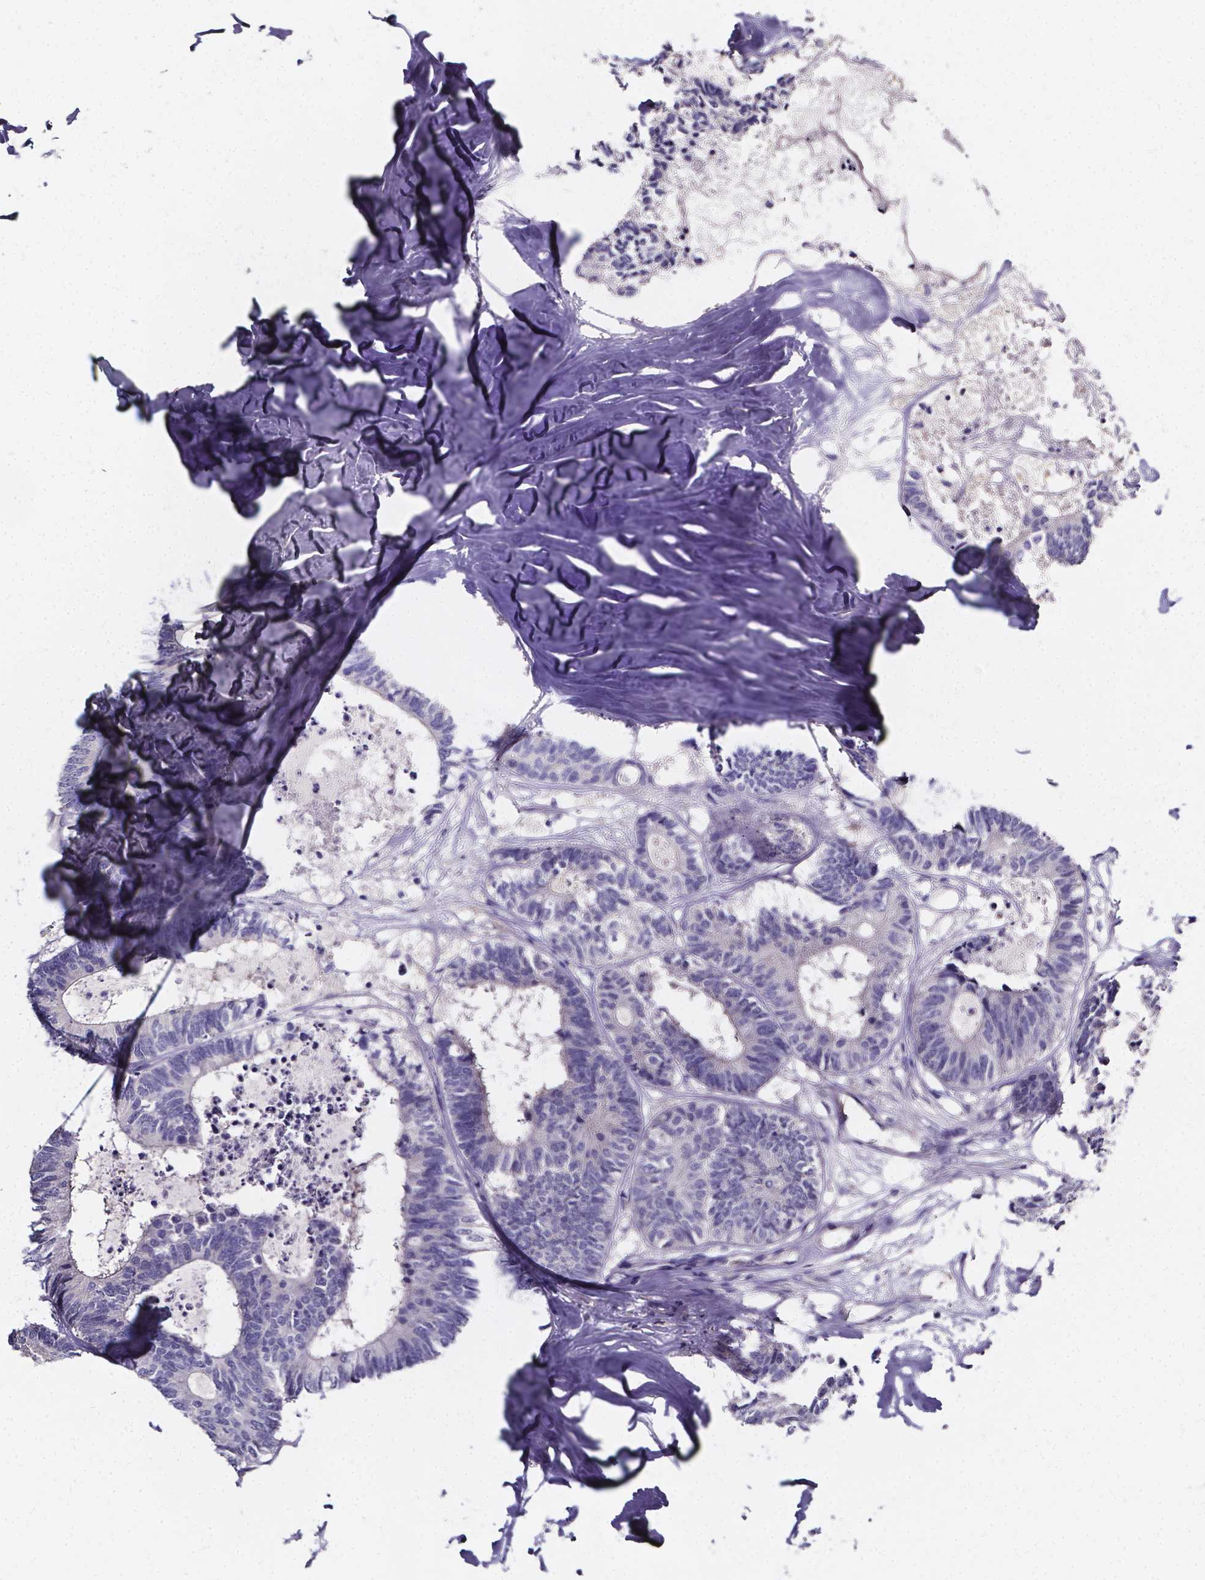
{"staining": {"intensity": "negative", "quantity": "none", "location": "none"}, "tissue": "colorectal cancer", "cell_type": "Tumor cells", "image_type": "cancer", "snomed": [{"axis": "morphology", "description": "Adenocarcinoma, NOS"}, {"axis": "topography", "description": "Colon"}, {"axis": "topography", "description": "Rectum"}], "caption": "Photomicrograph shows no protein expression in tumor cells of colorectal cancer (adenocarcinoma) tissue.", "gene": "CACNG8", "patient": {"sex": "male", "age": 57}}